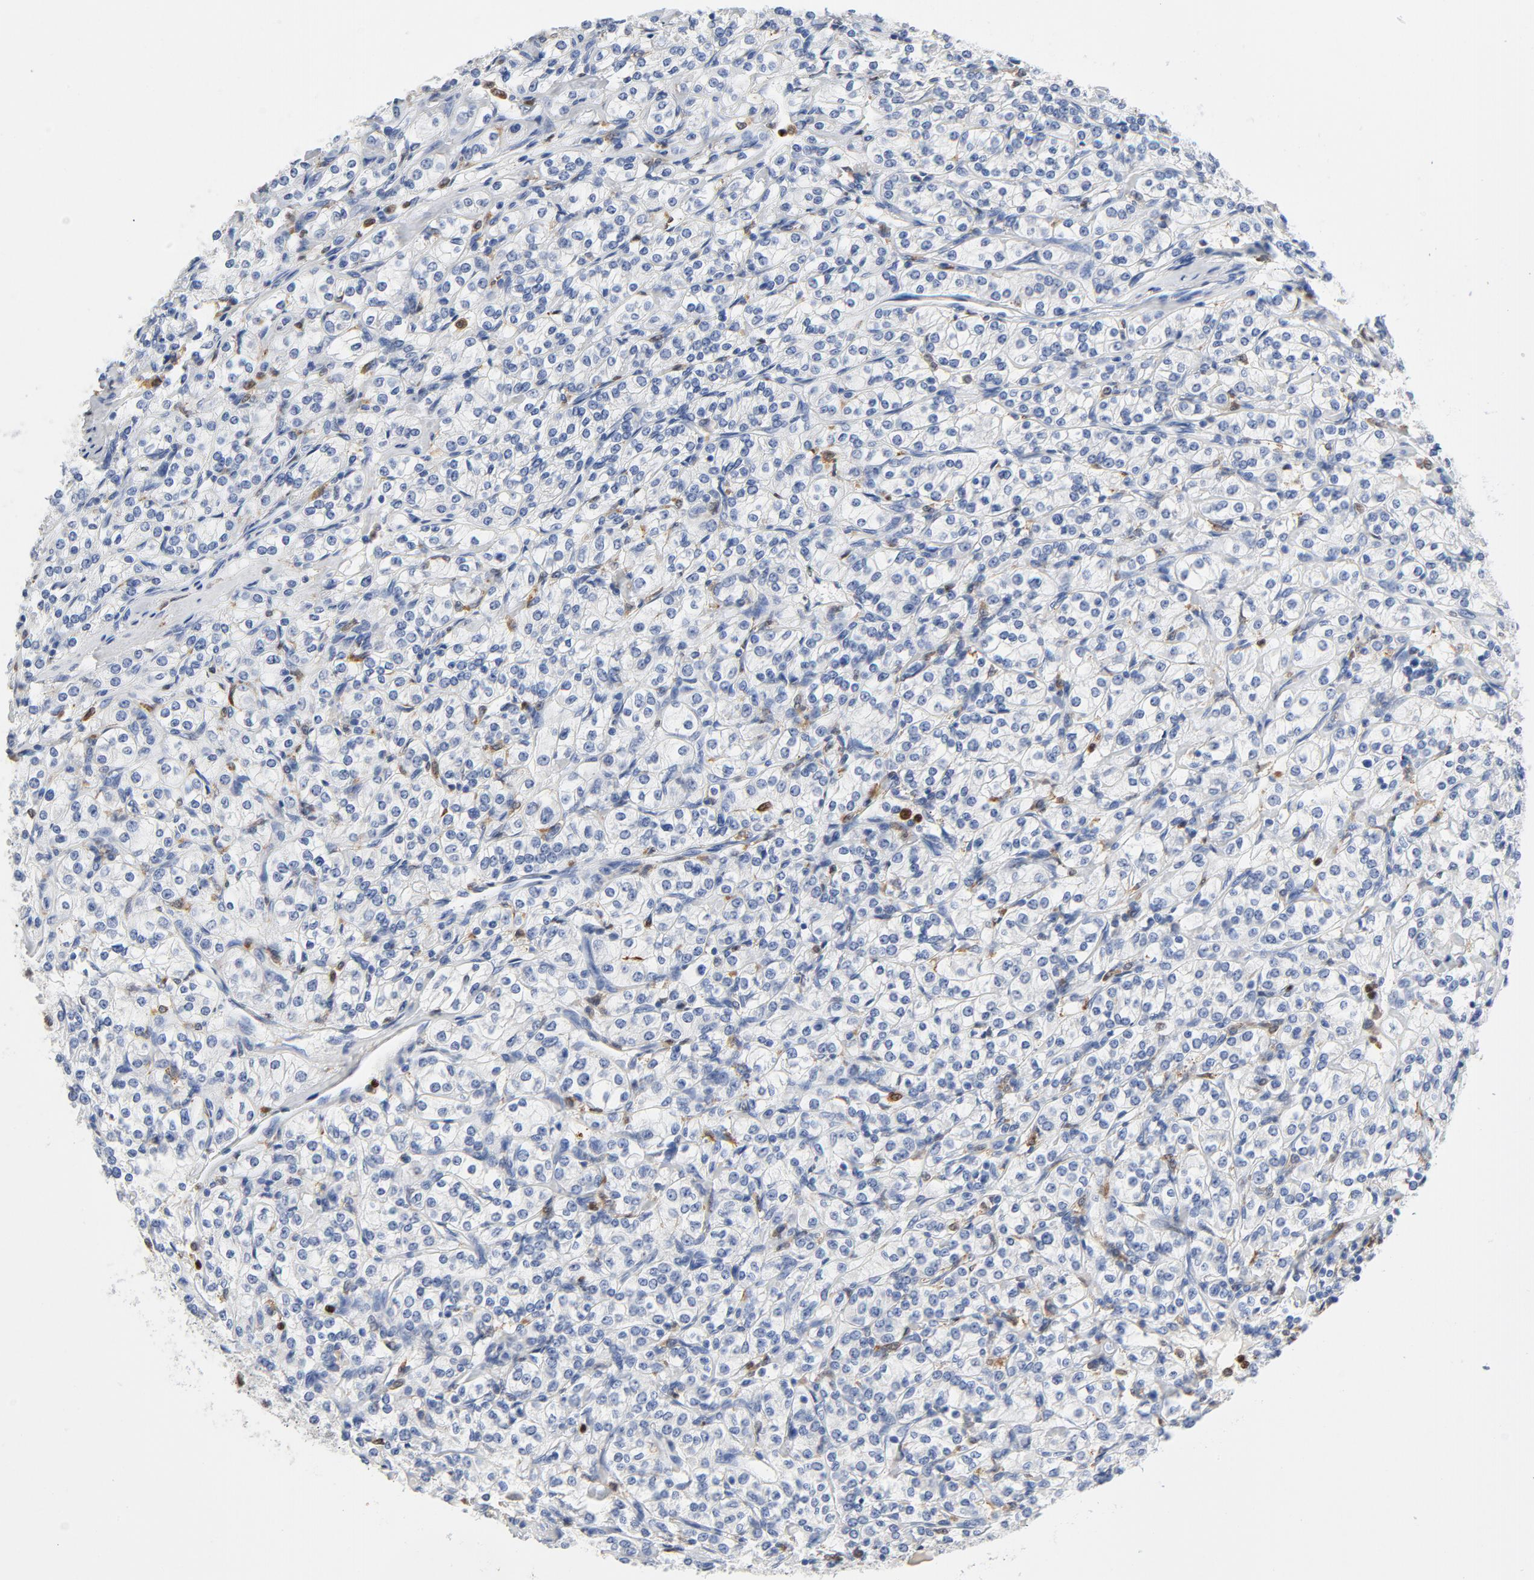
{"staining": {"intensity": "negative", "quantity": "none", "location": "none"}, "tissue": "renal cancer", "cell_type": "Tumor cells", "image_type": "cancer", "snomed": [{"axis": "morphology", "description": "Adenocarcinoma, NOS"}, {"axis": "topography", "description": "Kidney"}], "caption": "Immunohistochemistry (IHC) photomicrograph of adenocarcinoma (renal) stained for a protein (brown), which demonstrates no positivity in tumor cells.", "gene": "NCF1", "patient": {"sex": "male", "age": 77}}